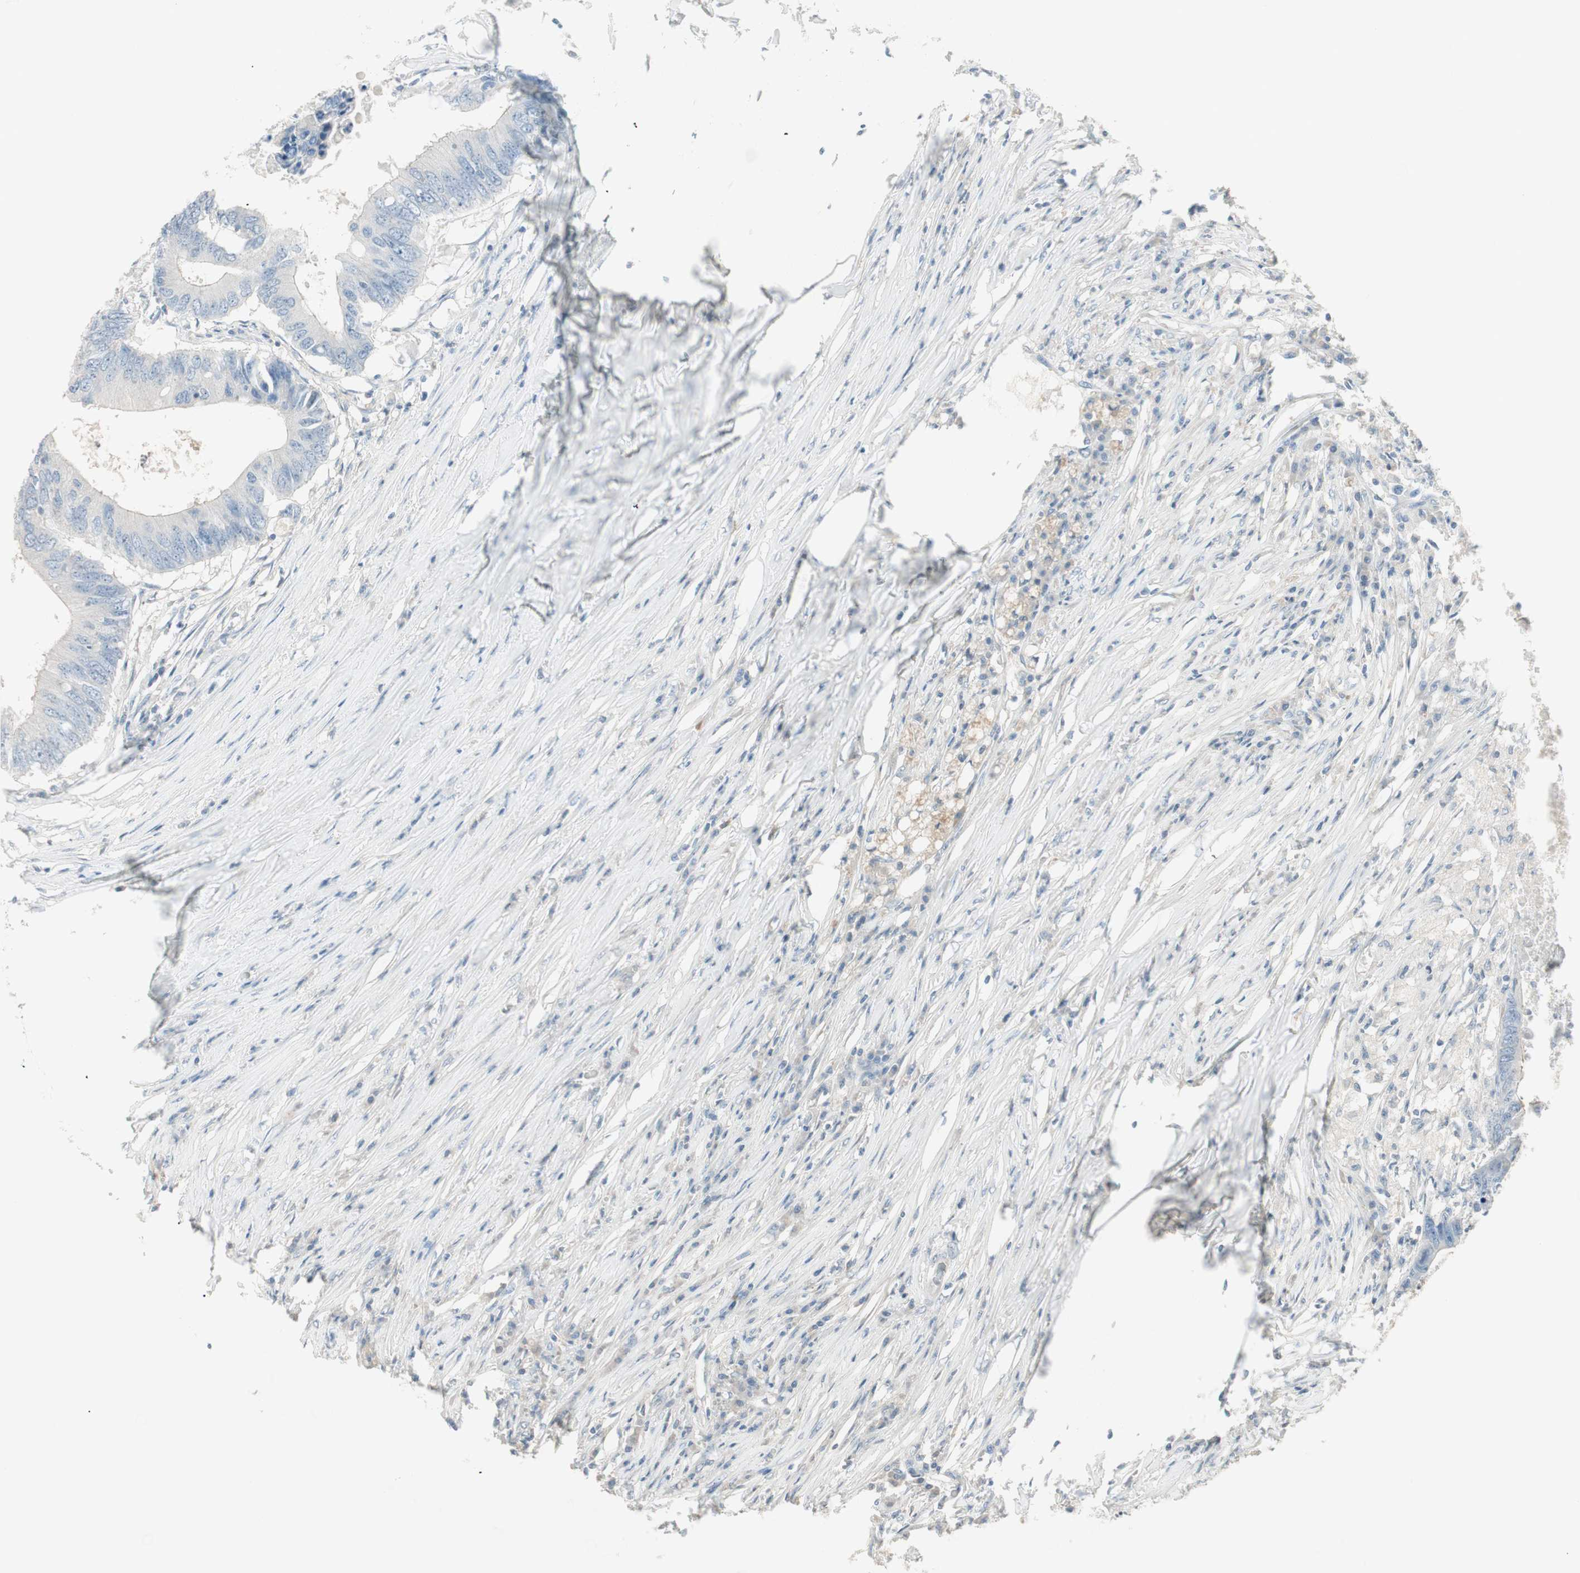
{"staining": {"intensity": "negative", "quantity": "none", "location": "none"}, "tissue": "colorectal cancer", "cell_type": "Tumor cells", "image_type": "cancer", "snomed": [{"axis": "morphology", "description": "Adenocarcinoma, NOS"}, {"axis": "topography", "description": "Colon"}], "caption": "This is an immunohistochemistry histopathology image of colorectal cancer (adenocarcinoma). There is no expression in tumor cells.", "gene": "ITLN2", "patient": {"sex": "male", "age": 71}}